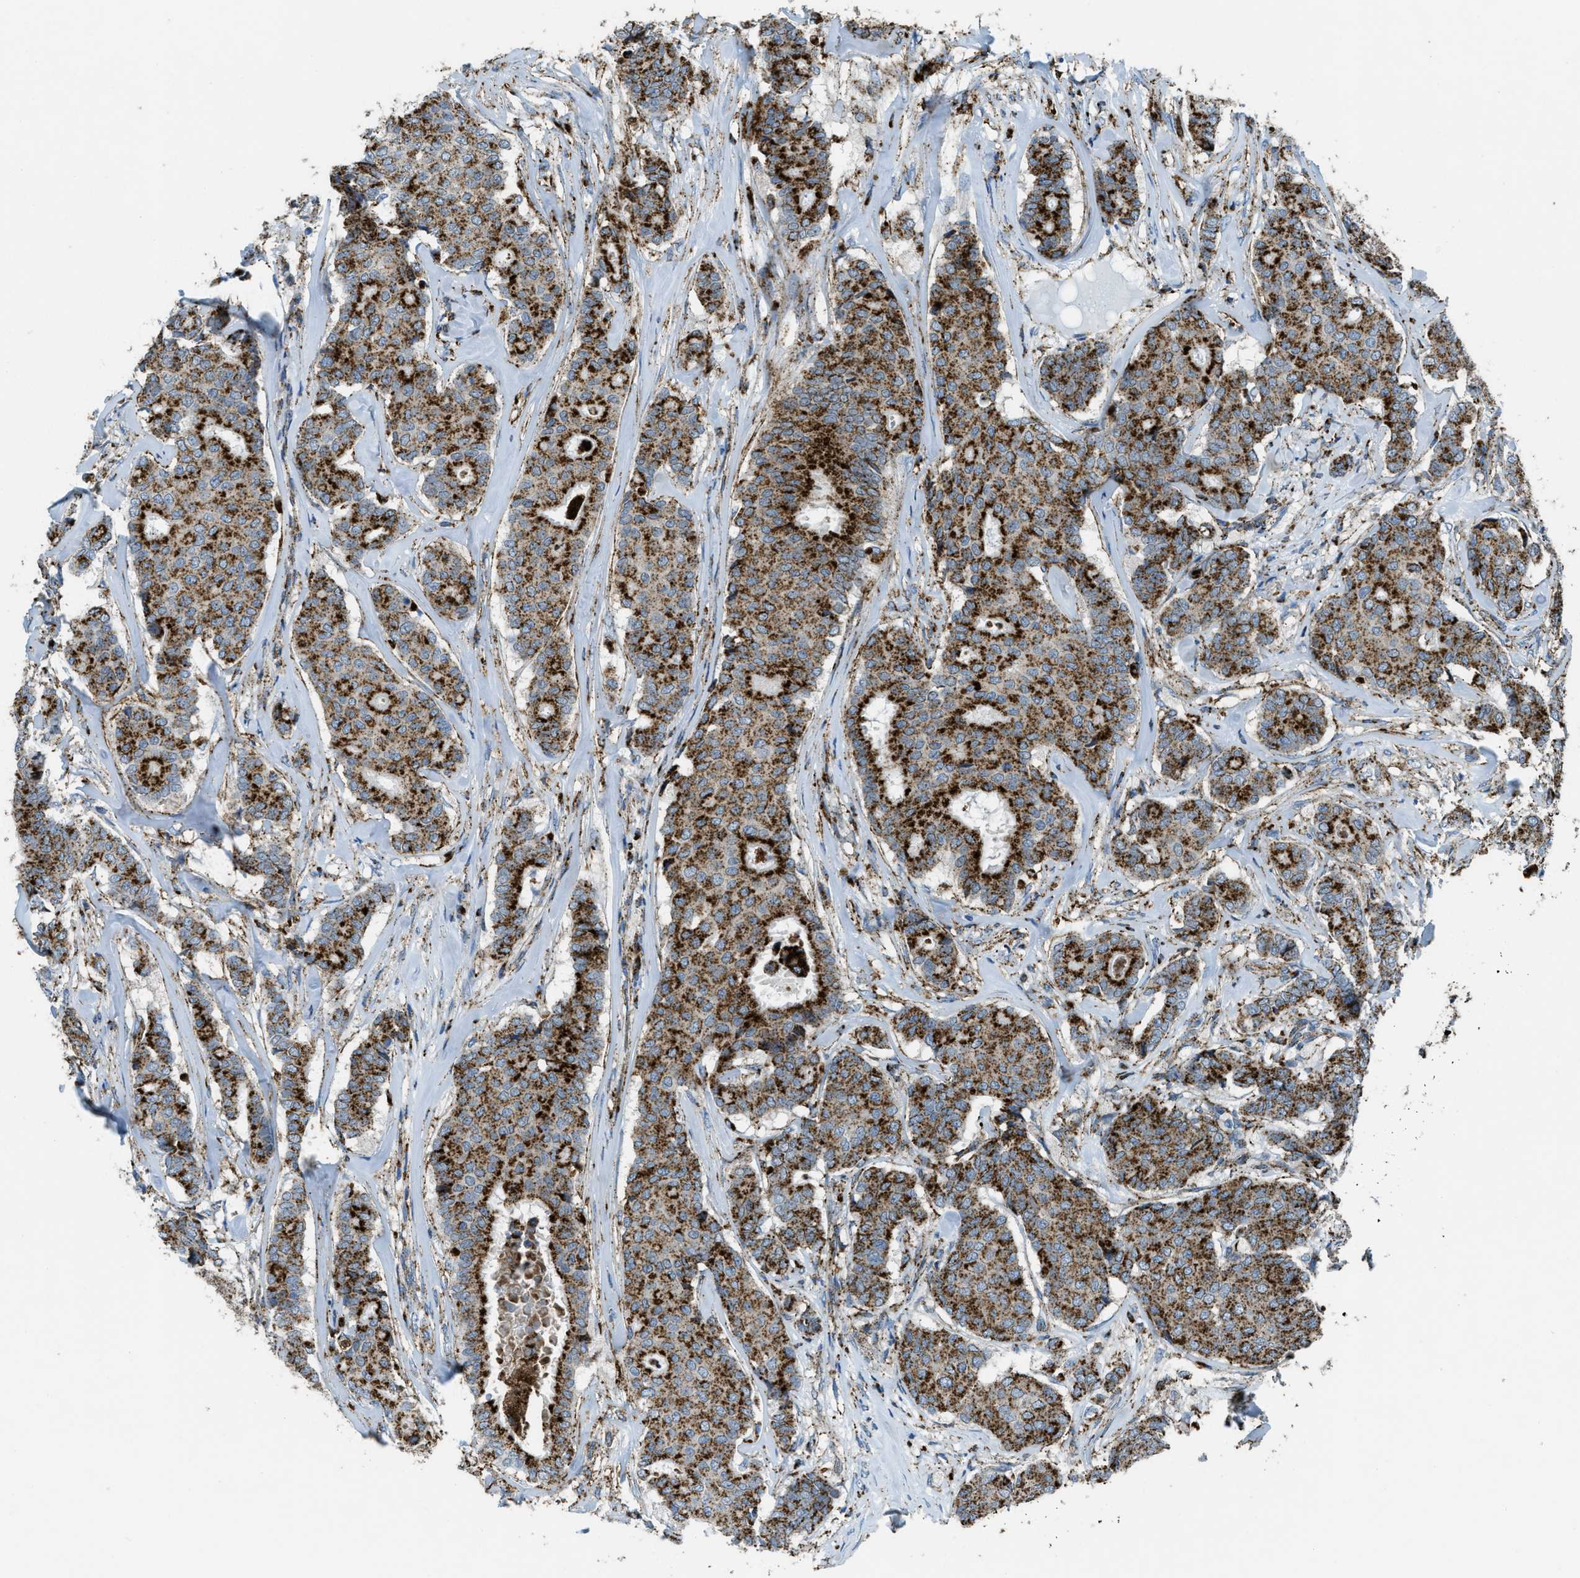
{"staining": {"intensity": "strong", "quantity": ">75%", "location": "cytoplasmic/membranous"}, "tissue": "breast cancer", "cell_type": "Tumor cells", "image_type": "cancer", "snomed": [{"axis": "morphology", "description": "Duct carcinoma"}, {"axis": "topography", "description": "Breast"}], "caption": "Human infiltrating ductal carcinoma (breast) stained with a protein marker shows strong staining in tumor cells.", "gene": "SCARB2", "patient": {"sex": "female", "age": 75}}